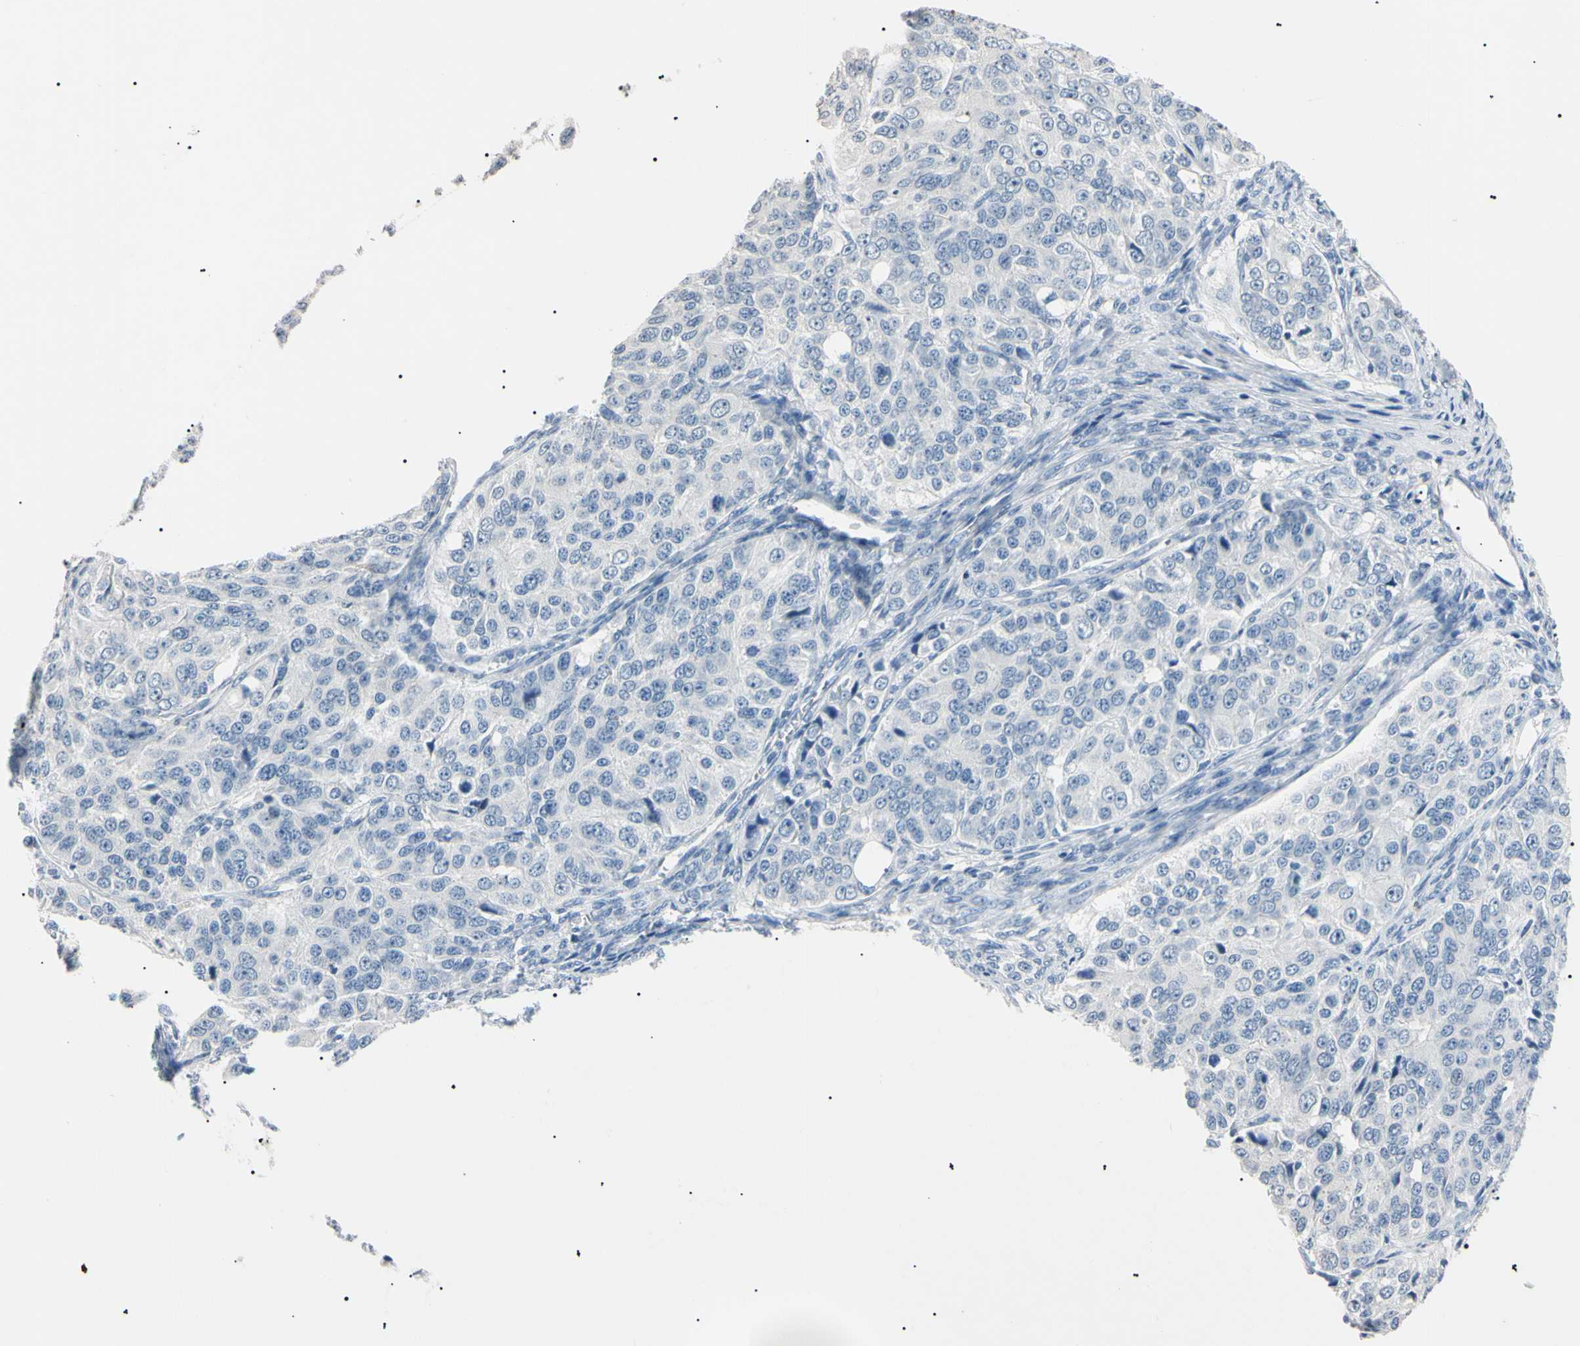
{"staining": {"intensity": "negative", "quantity": "none", "location": "none"}, "tissue": "ovarian cancer", "cell_type": "Tumor cells", "image_type": "cancer", "snomed": [{"axis": "morphology", "description": "Carcinoma, endometroid"}, {"axis": "topography", "description": "Ovary"}], "caption": "The image displays no significant staining in tumor cells of ovarian cancer (endometroid carcinoma). (Brightfield microscopy of DAB immunohistochemistry at high magnification).", "gene": "CGB3", "patient": {"sex": "female", "age": 51}}